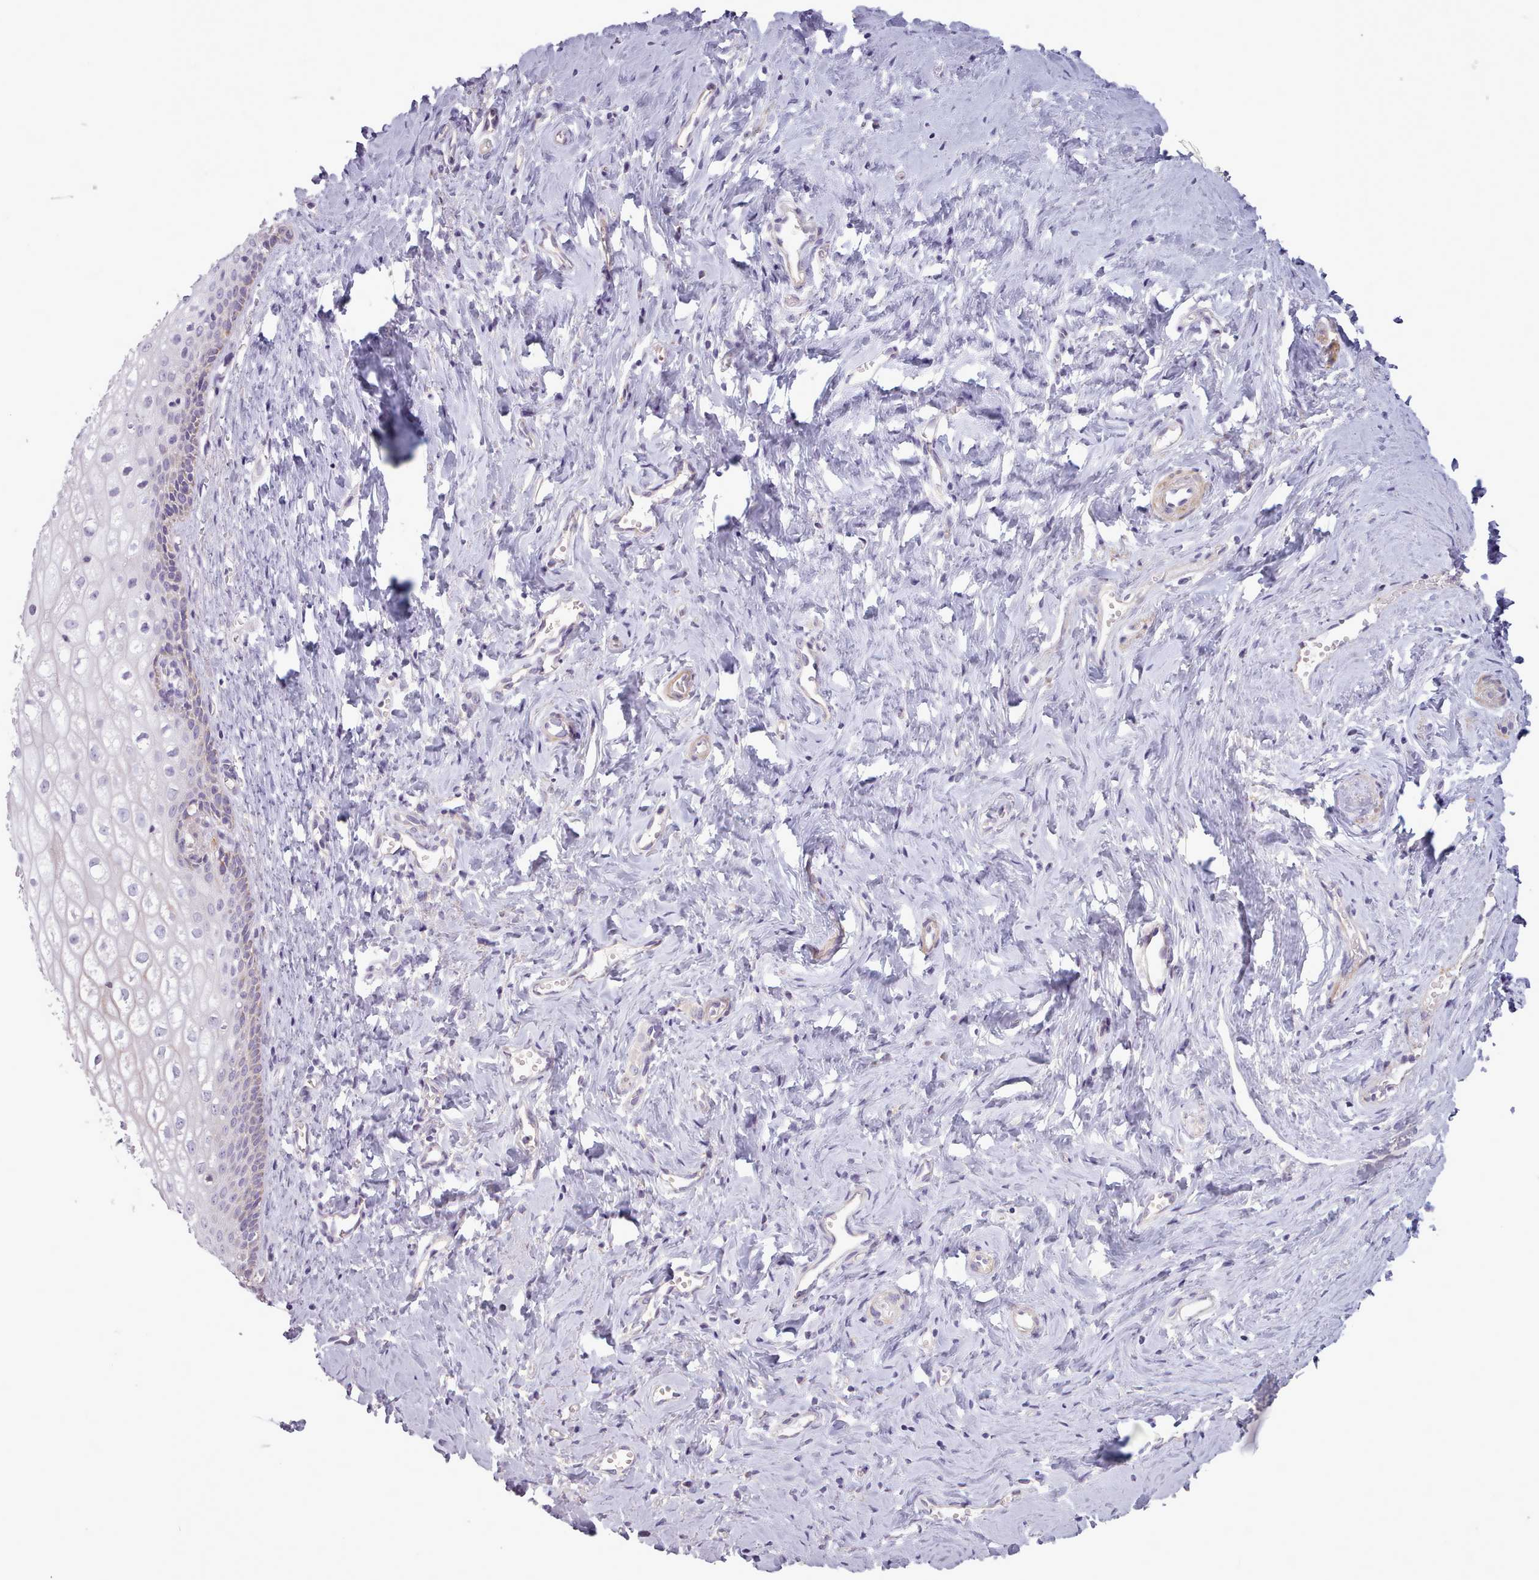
{"staining": {"intensity": "moderate", "quantity": "<25%", "location": "cytoplasmic/membranous"}, "tissue": "vagina", "cell_type": "Squamous epithelial cells", "image_type": "normal", "snomed": [{"axis": "morphology", "description": "Normal tissue, NOS"}, {"axis": "topography", "description": "Vagina"}], "caption": "Protein positivity by immunohistochemistry displays moderate cytoplasmic/membranous staining in about <25% of squamous epithelial cells in benign vagina.", "gene": "AVL9", "patient": {"sex": "female", "age": 59}}